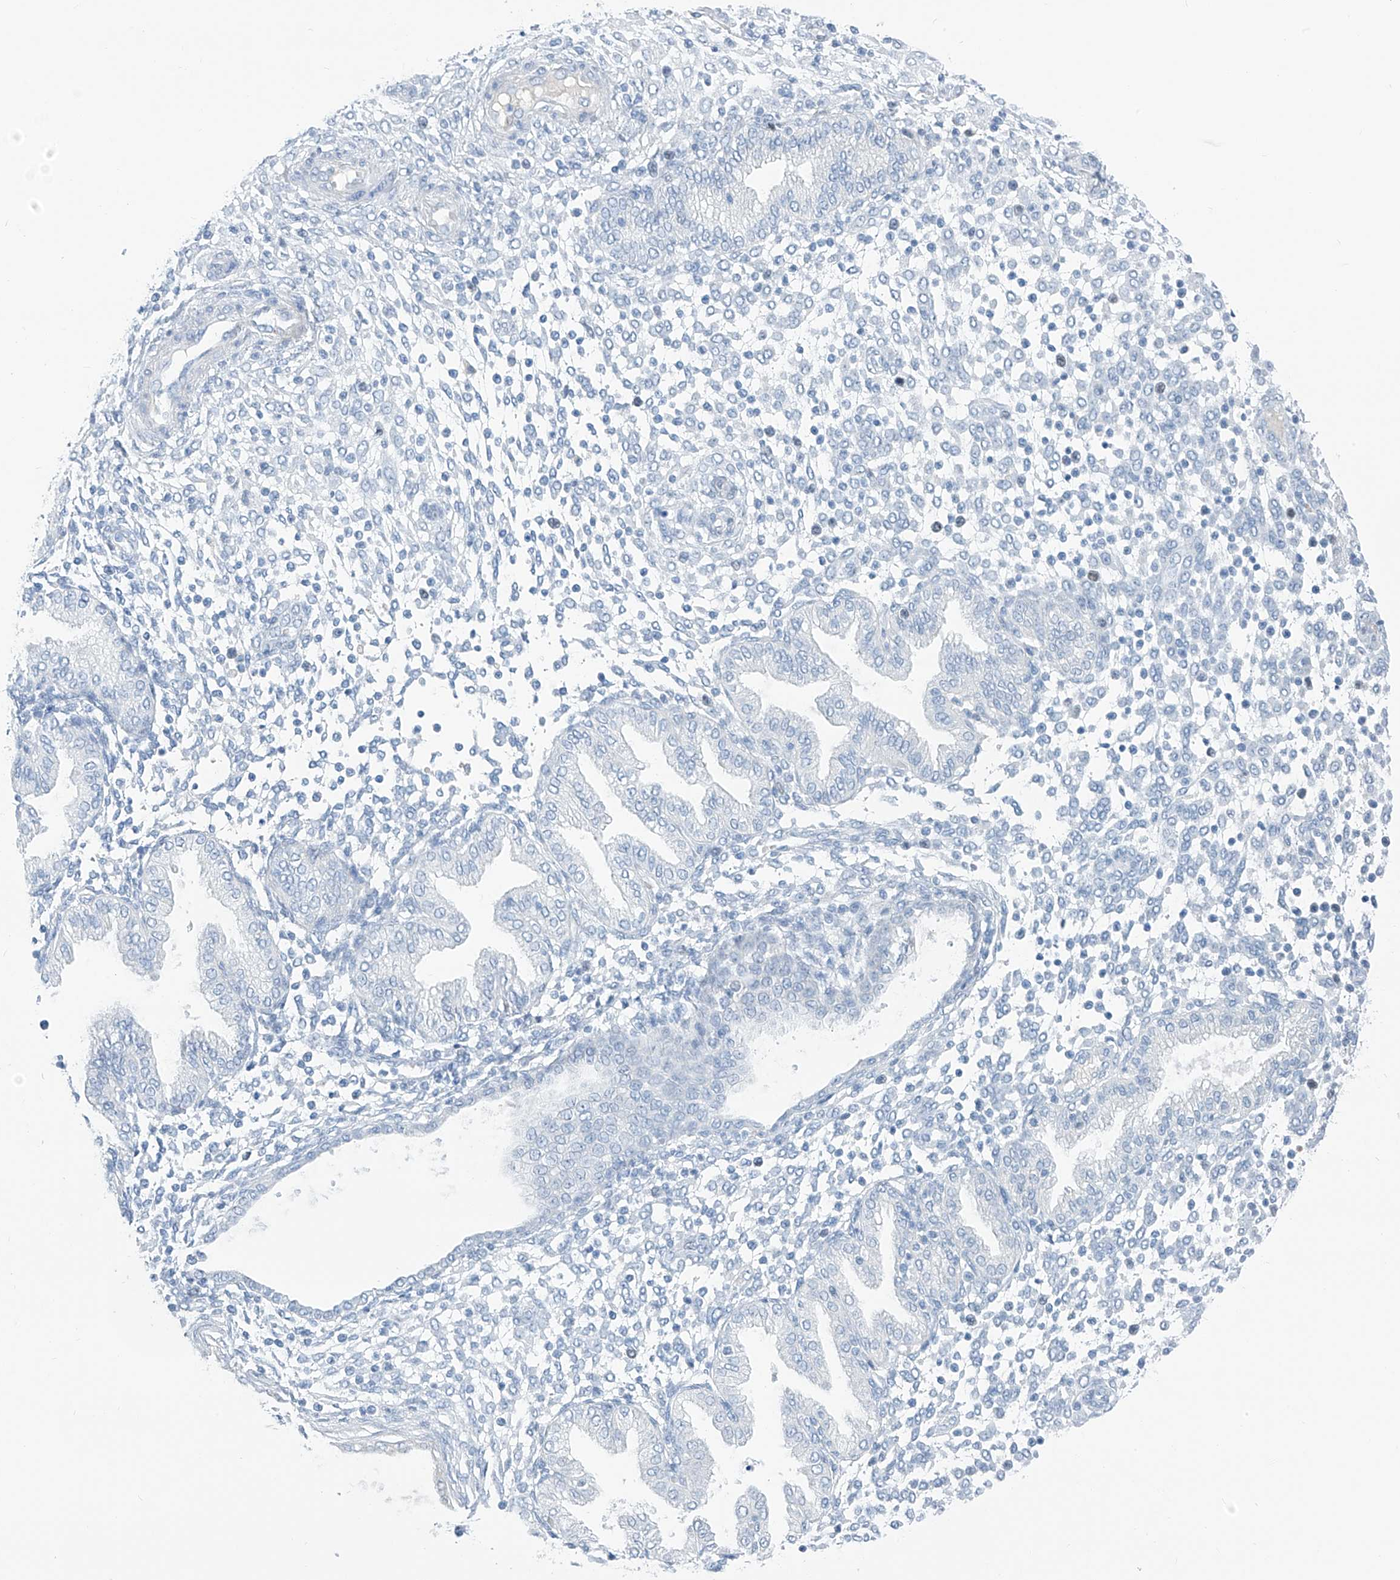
{"staining": {"intensity": "negative", "quantity": "none", "location": "none"}, "tissue": "endometrium", "cell_type": "Cells in endometrial stroma", "image_type": "normal", "snomed": [{"axis": "morphology", "description": "Normal tissue, NOS"}, {"axis": "topography", "description": "Endometrium"}], "caption": "High power microscopy micrograph of an immunohistochemistry micrograph of normal endometrium, revealing no significant expression in cells in endometrial stroma.", "gene": "SGO2", "patient": {"sex": "female", "age": 53}}